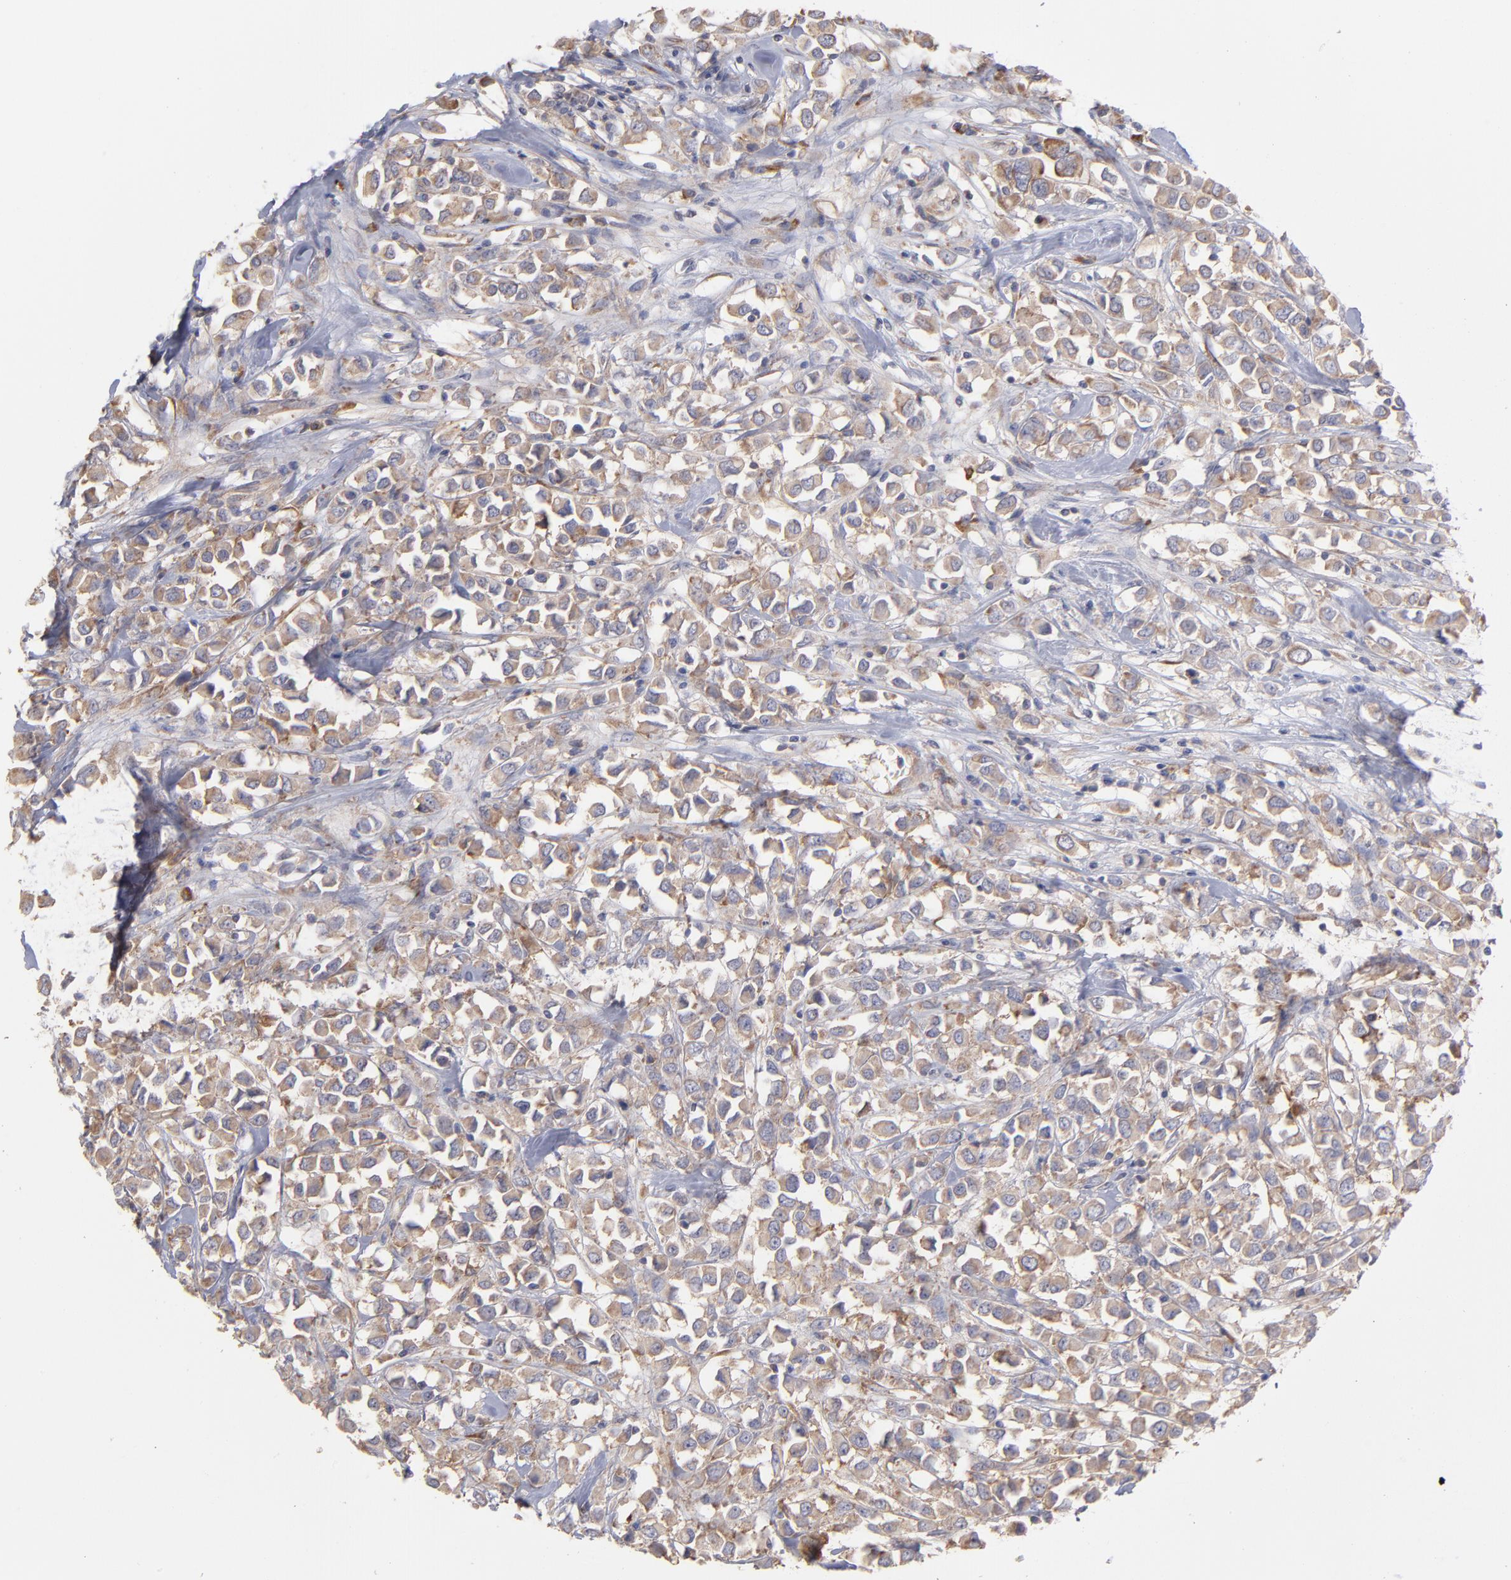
{"staining": {"intensity": "moderate", "quantity": ">75%", "location": "cytoplasmic/membranous"}, "tissue": "breast cancer", "cell_type": "Tumor cells", "image_type": "cancer", "snomed": [{"axis": "morphology", "description": "Duct carcinoma"}, {"axis": "topography", "description": "Breast"}], "caption": "IHC staining of breast cancer, which reveals medium levels of moderate cytoplasmic/membranous staining in about >75% of tumor cells indicating moderate cytoplasmic/membranous protein positivity. The staining was performed using DAB (brown) for protein detection and nuclei were counterstained in hematoxylin (blue).", "gene": "RPLP0", "patient": {"sex": "female", "age": 61}}